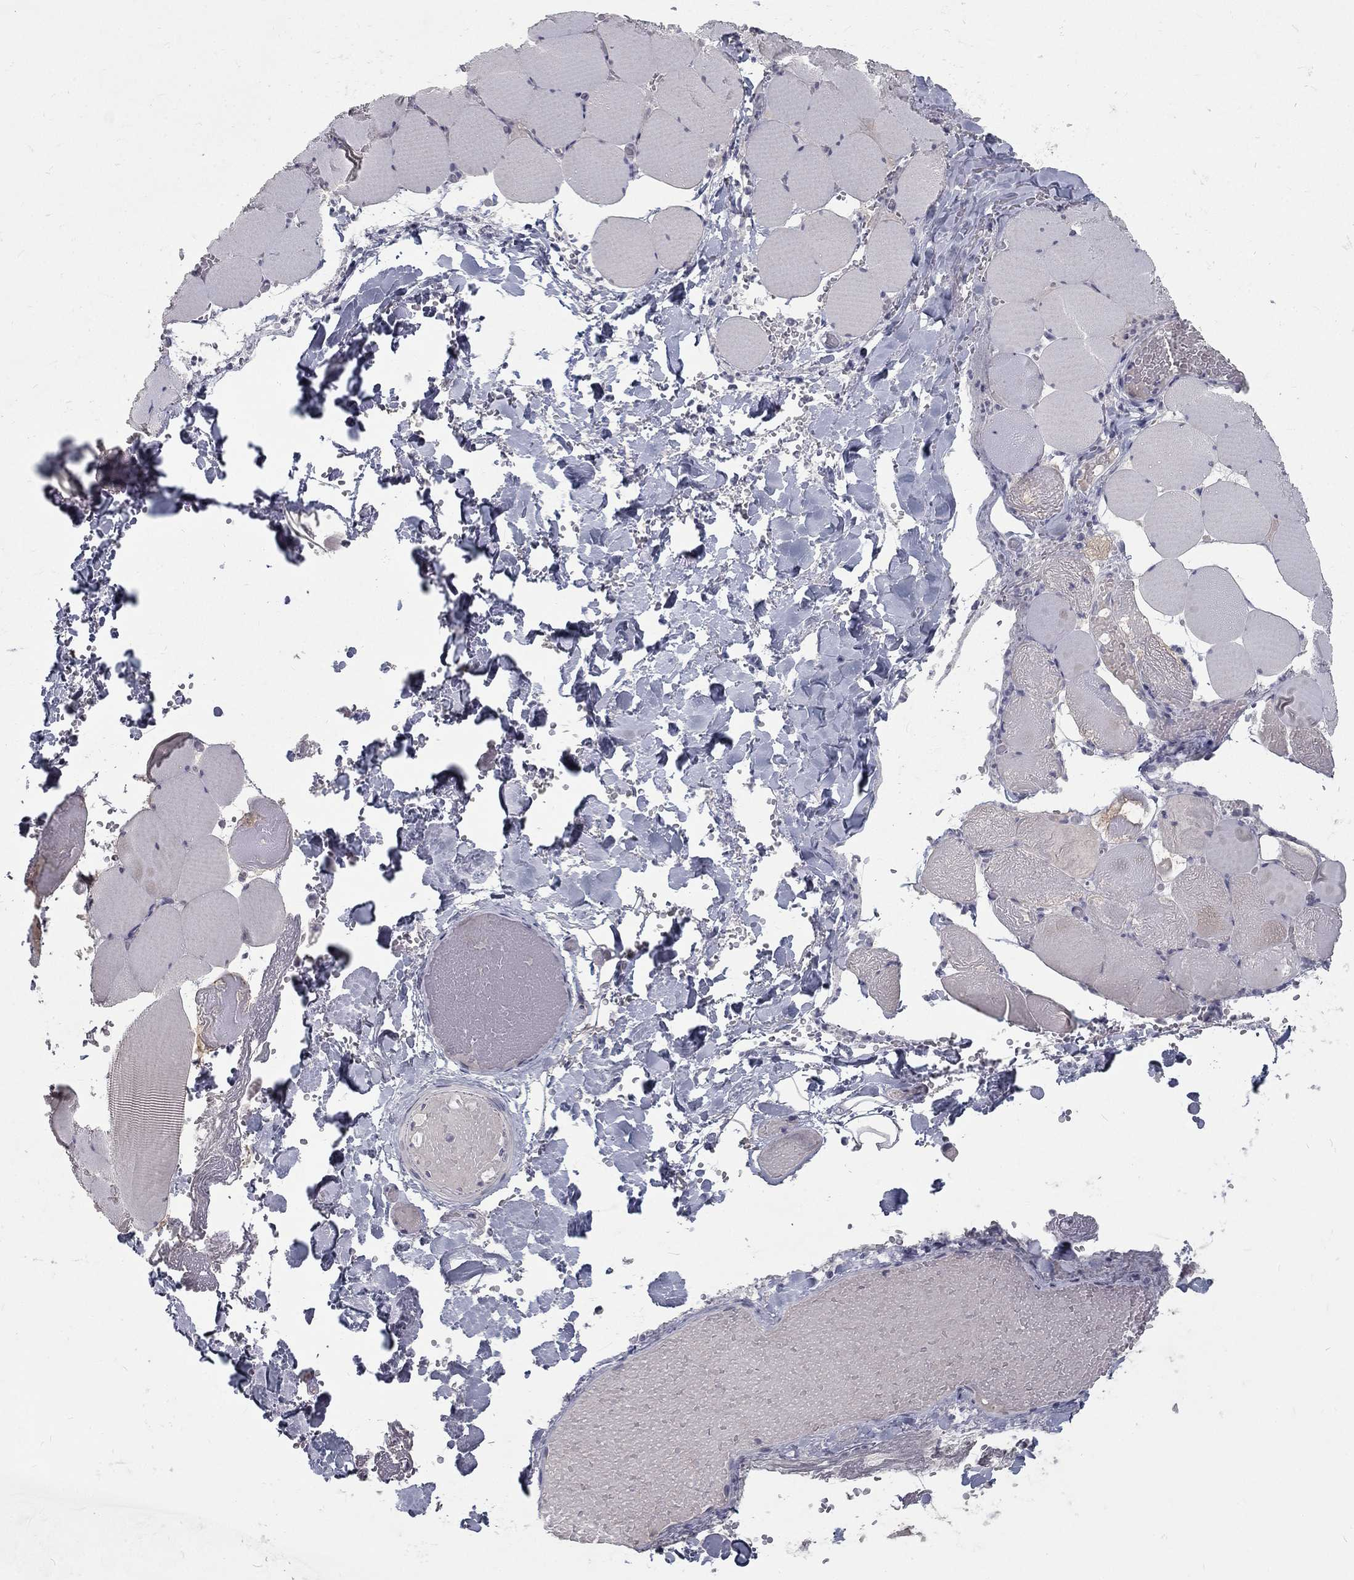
{"staining": {"intensity": "negative", "quantity": "none", "location": "none"}, "tissue": "skeletal muscle", "cell_type": "Myocytes", "image_type": "normal", "snomed": [{"axis": "morphology", "description": "Normal tissue, NOS"}, {"axis": "morphology", "description": "Malignant melanoma, Metastatic site"}, {"axis": "topography", "description": "Skeletal muscle"}], "caption": "Myocytes show no significant protein staining in normal skeletal muscle.", "gene": "NOS1", "patient": {"sex": "male", "age": 50}}